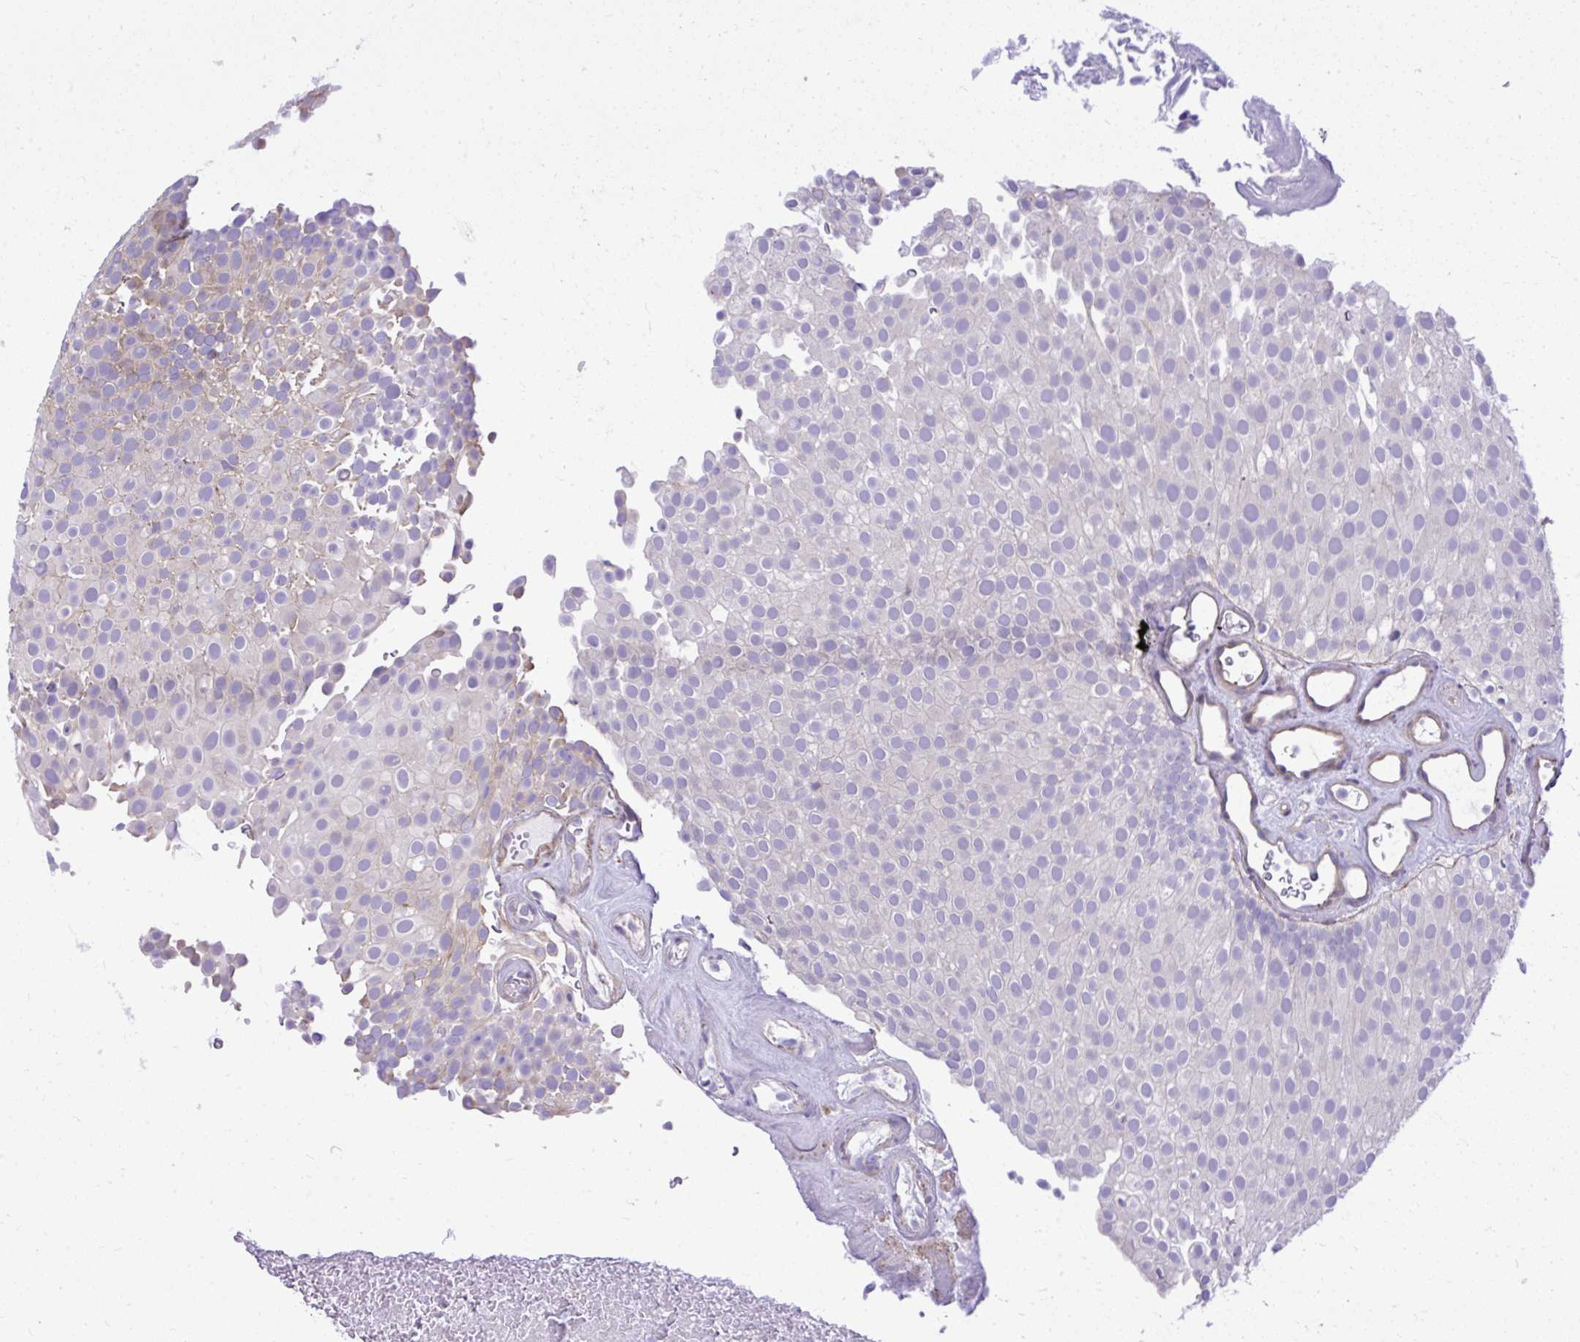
{"staining": {"intensity": "negative", "quantity": "none", "location": "none"}, "tissue": "urothelial cancer", "cell_type": "Tumor cells", "image_type": "cancer", "snomed": [{"axis": "morphology", "description": "Urothelial carcinoma, Low grade"}, {"axis": "topography", "description": "Urinary bladder"}], "caption": "Immunohistochemical staining of low-grade urothelial carcinoma reveals no significant expression in tumor cells.", "gene": "GRK4", "patient": {"sex": "male", "age": 78}}